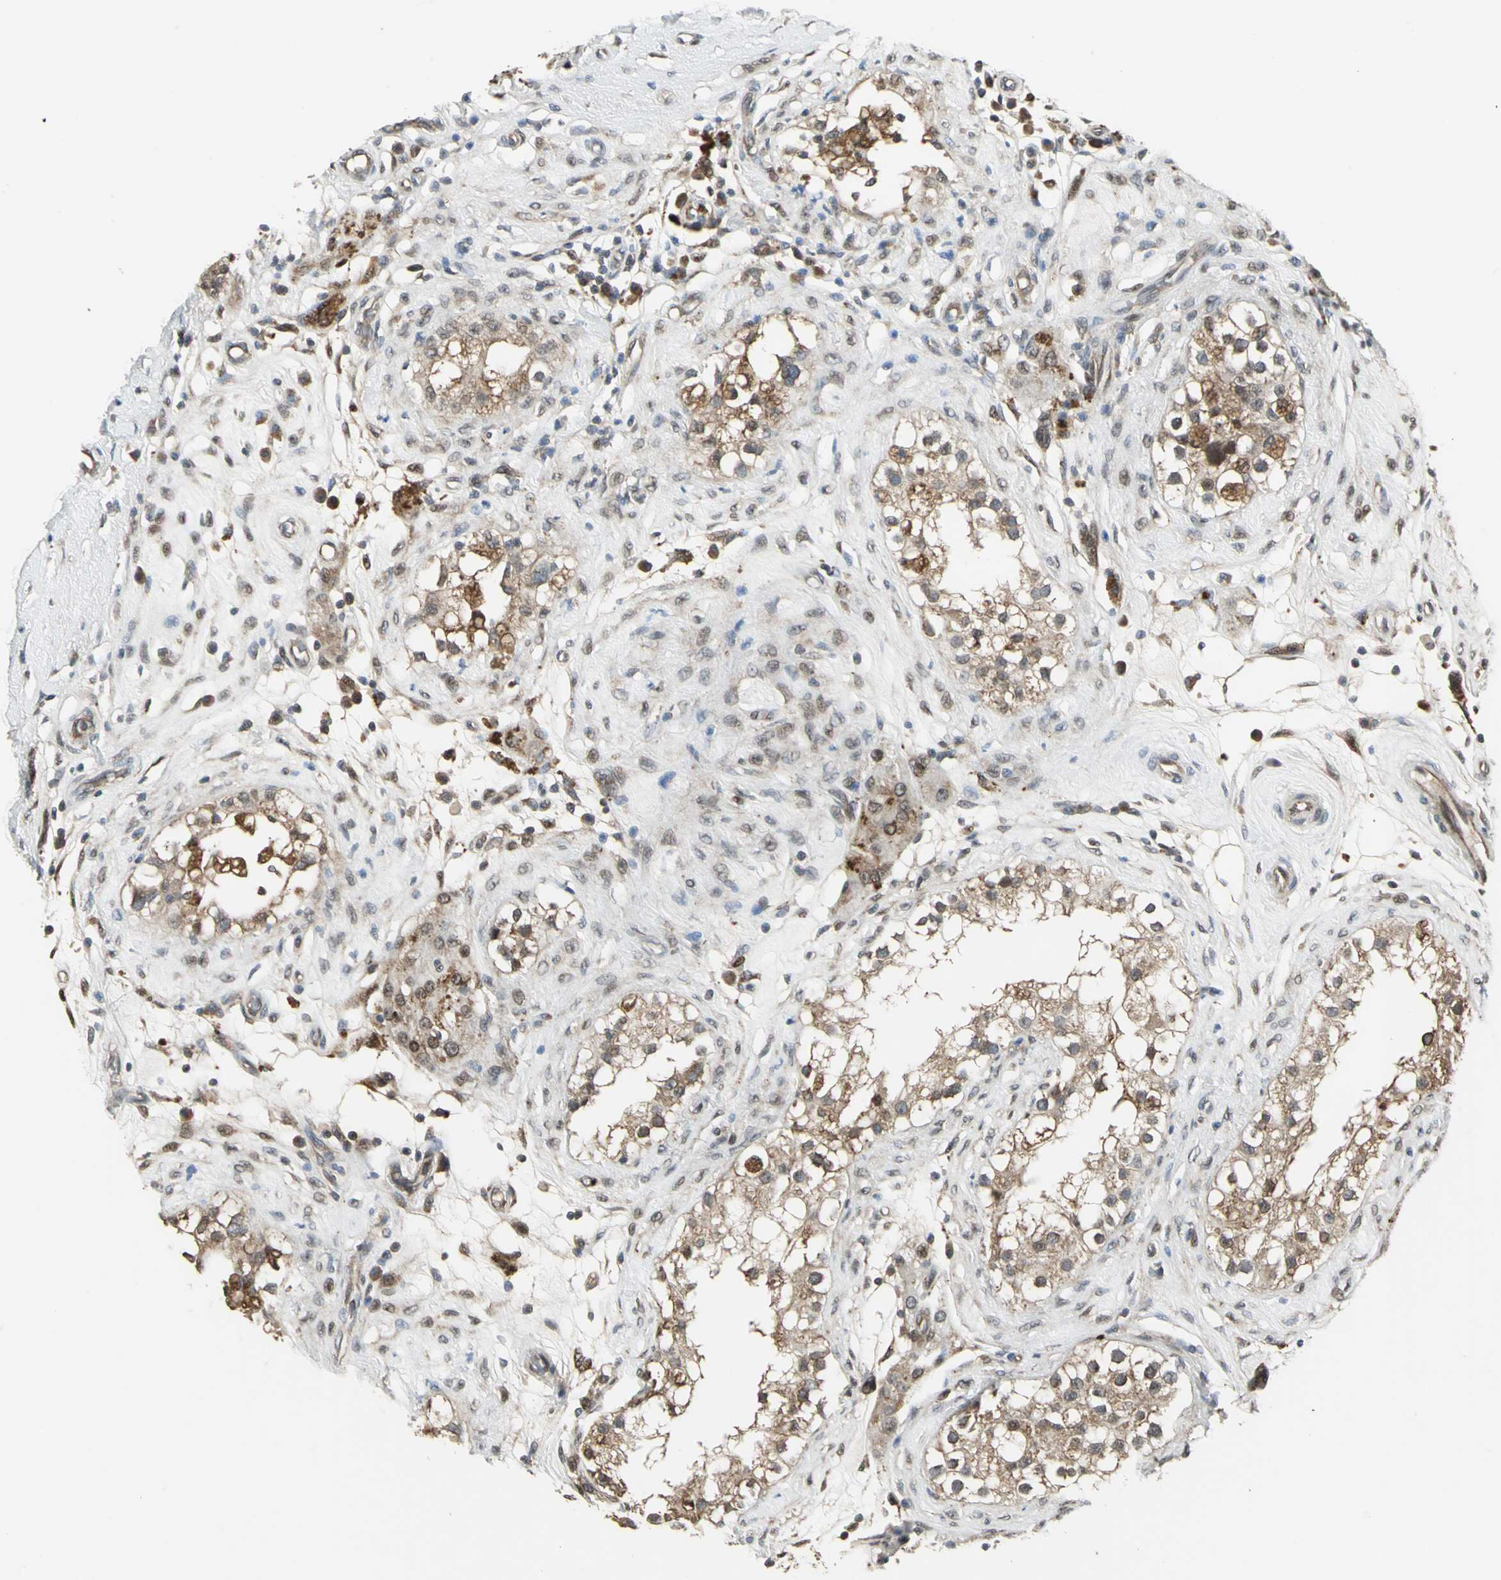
{"staining": {"intensity": "moderate", "quantity": ">75%", "location": "cytoplasmic/membranous"}, "tissue": "epididymis", "cell_type": "Glandular cells", "image_type": "normal", "snomed": [{"axis": "morphology", "description": "Normal tissue, NOS"}, {"axis": "morphology", "description": "Inflammation, NOS"}, {"axis": "topography", "description": "Epididymis"}], "caption": "High-power microscopy captured an immunohistochemistry image of normal epididymis, revealing moderate cytoplasmic/membranous staining in about >75% of glandular cells.", "gene": "PFDN1", "patient": {"sex": "male", "age": 84}}